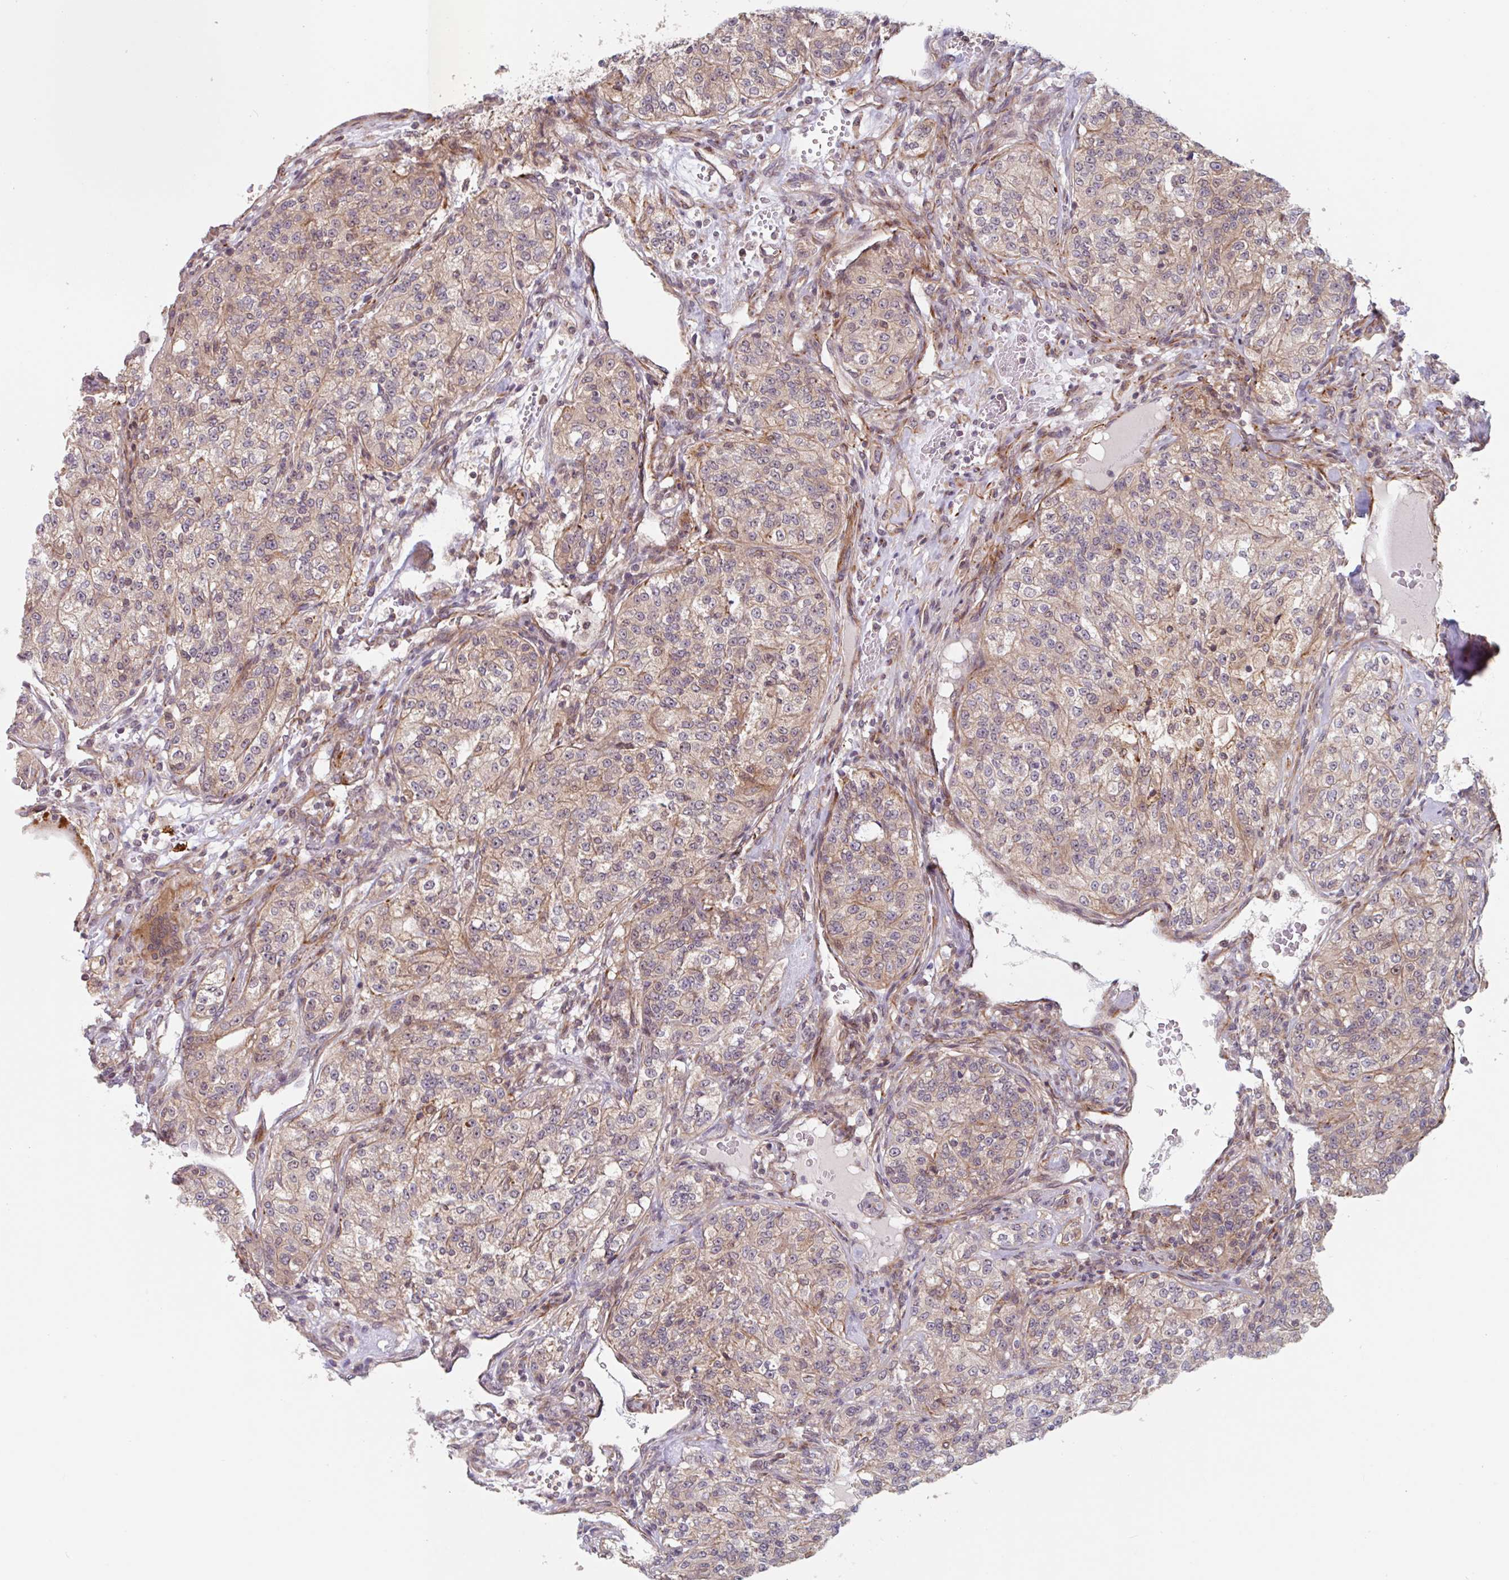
{"staining": {"intensity": "weak", "quantity": ">75%", "location": "cytoplasmic/membranous"}, "tissue": "renal cancer", "cell_type": "Tumor cells", "image_type": "cancer", "snomed": [{"axis": "morphology", "description": "Adenocarcinoma, NOS"}, {"axis": "topography", "description": "Kidney"}], "caption": "Protein staining of renal adenocarcinoma tissue reveals weak cytoplasmic/membranous positivity in about >75% of tumor cells. (DAB = brown stain, brightfield microscopy at high magnification).", "gene": "NUB1", "patient": {"sex": "female", "age": 63}}